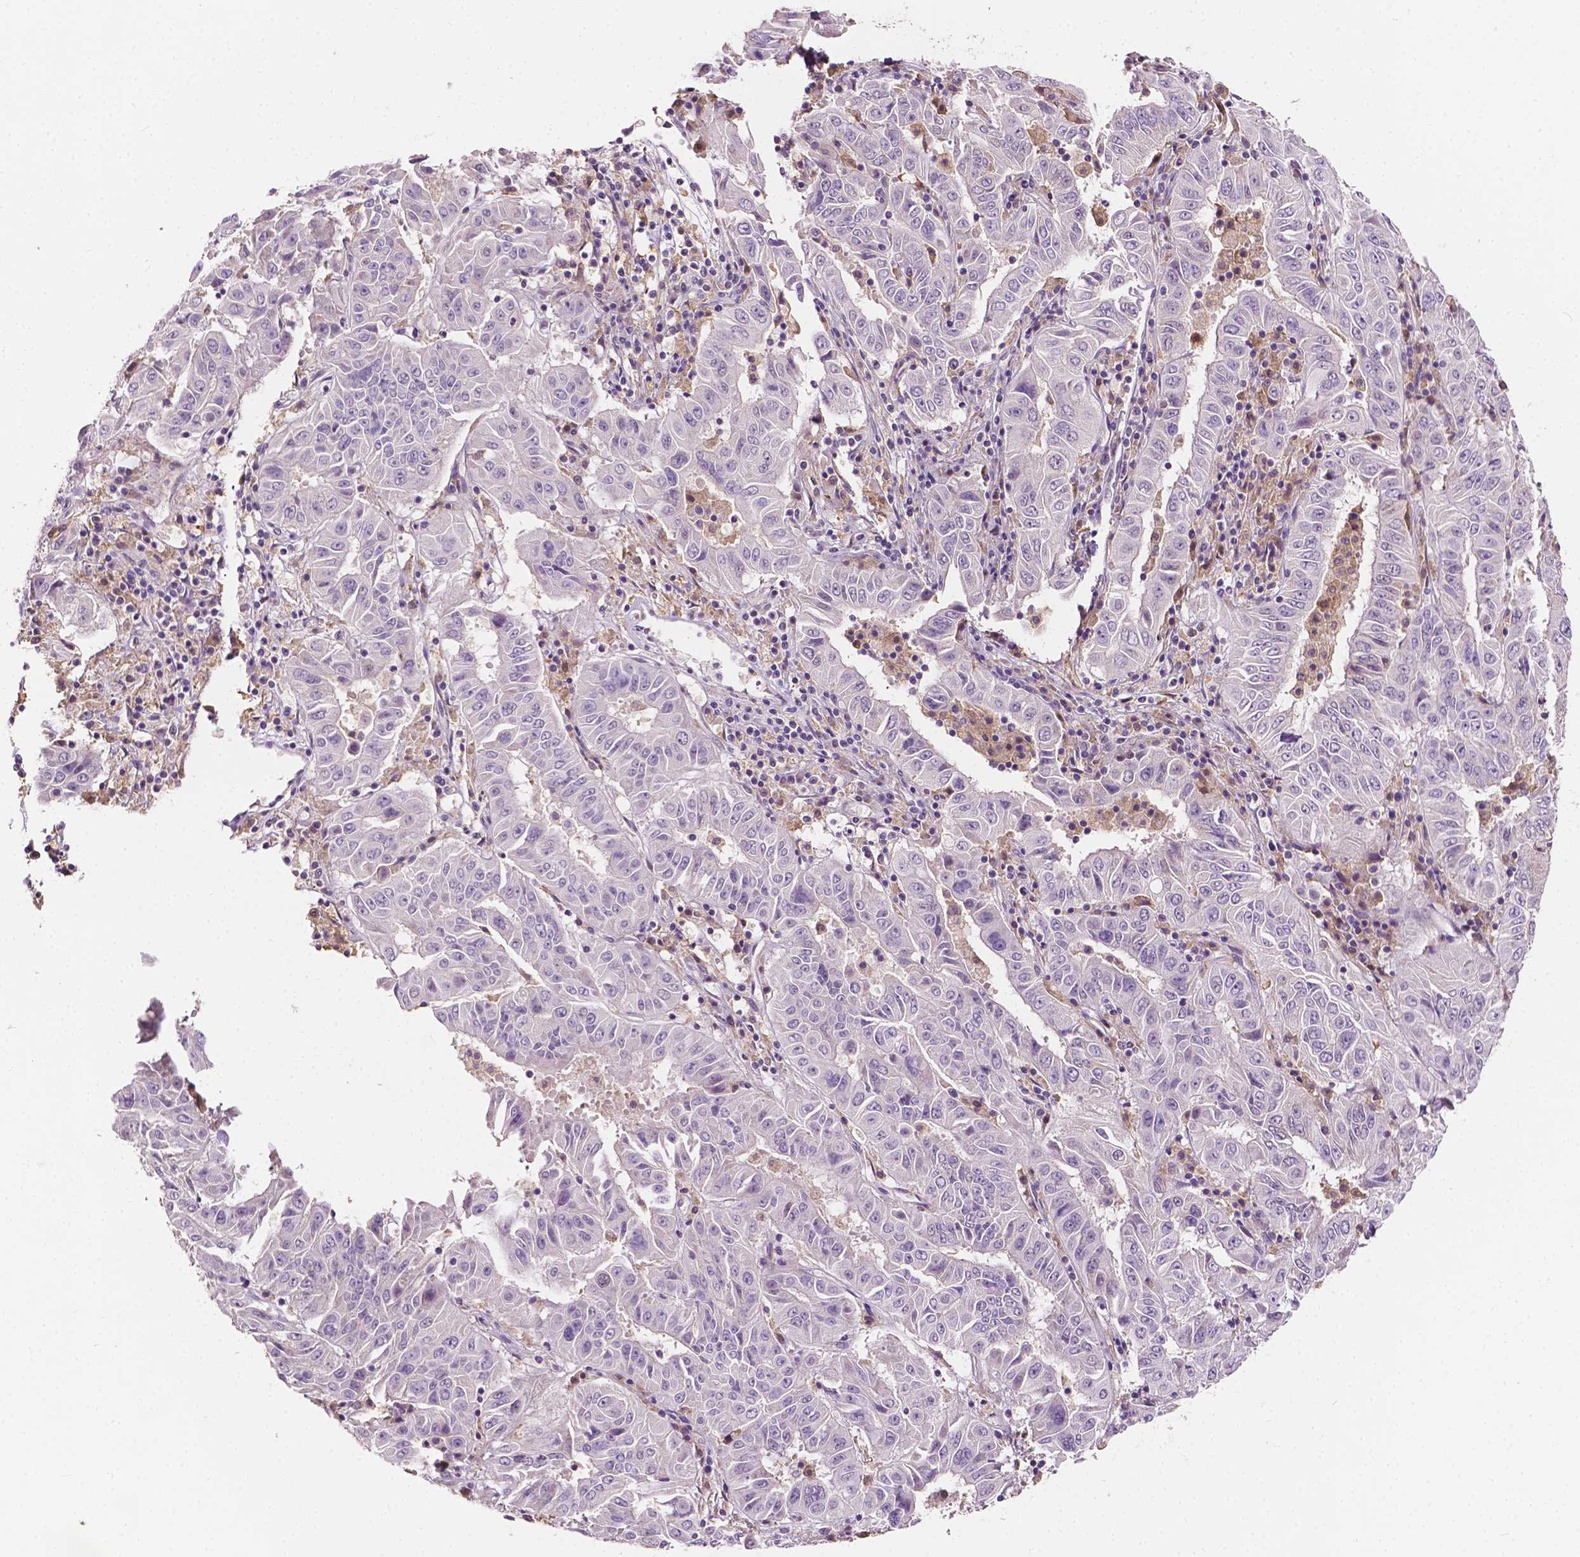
{"staining": {"intensity": "weak", "quantity": ">75%", "location": "cytoplasmic/membranous"}, "tissue": "pancreatic cancer", "cell_type": "Tumor cells", "image_type": "cancer", "snomed": [{"axis": "morphology", "description": "Adenocarcinoma, NOS"}, {"axis": "topography", "description": "Pancreas"}], "caption": "Pancreatic cancer (adenocarcinoma) stained with a protein marker displays weak staining in tumor cells.", "gene": "EBAG9", "patient": {"sex": "male", "age": 63}}